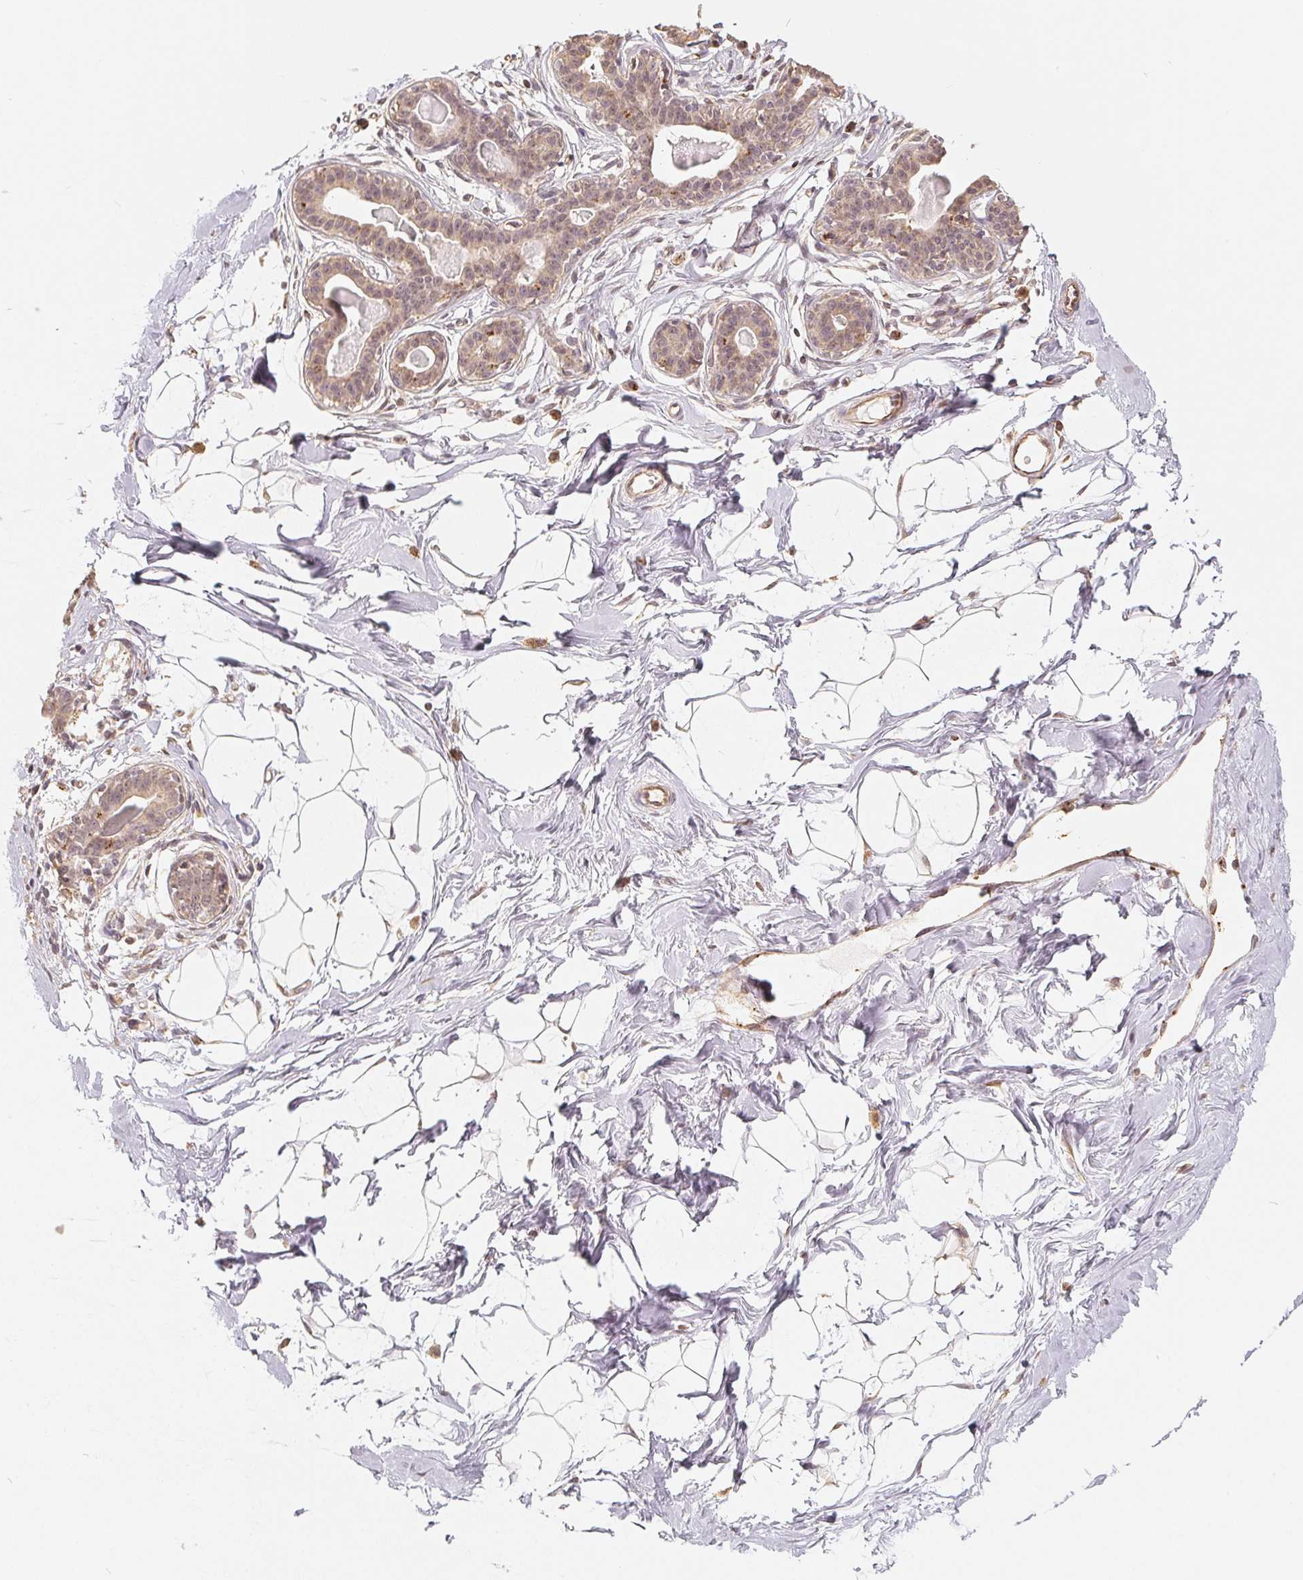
{"staining": {"intensity": "moderate", "quantity": "<25%", "location": "nuclear"}, "tissue": "breast", "cell_type": "Adipocytes", "image_type": "normal", "snomed": [{"axis": "morphology", "description": "Normal tissue, NOS"}, {"axis": "topography", "description": "Breast"}], "caption": "Approximately <25% of adipocytes in benign breast reveal moderate nuclear protein staining as visualized by brown immunohistochemical staining.", "gene": "GUSB", "patient": {"sex": "female", "age": 45}}